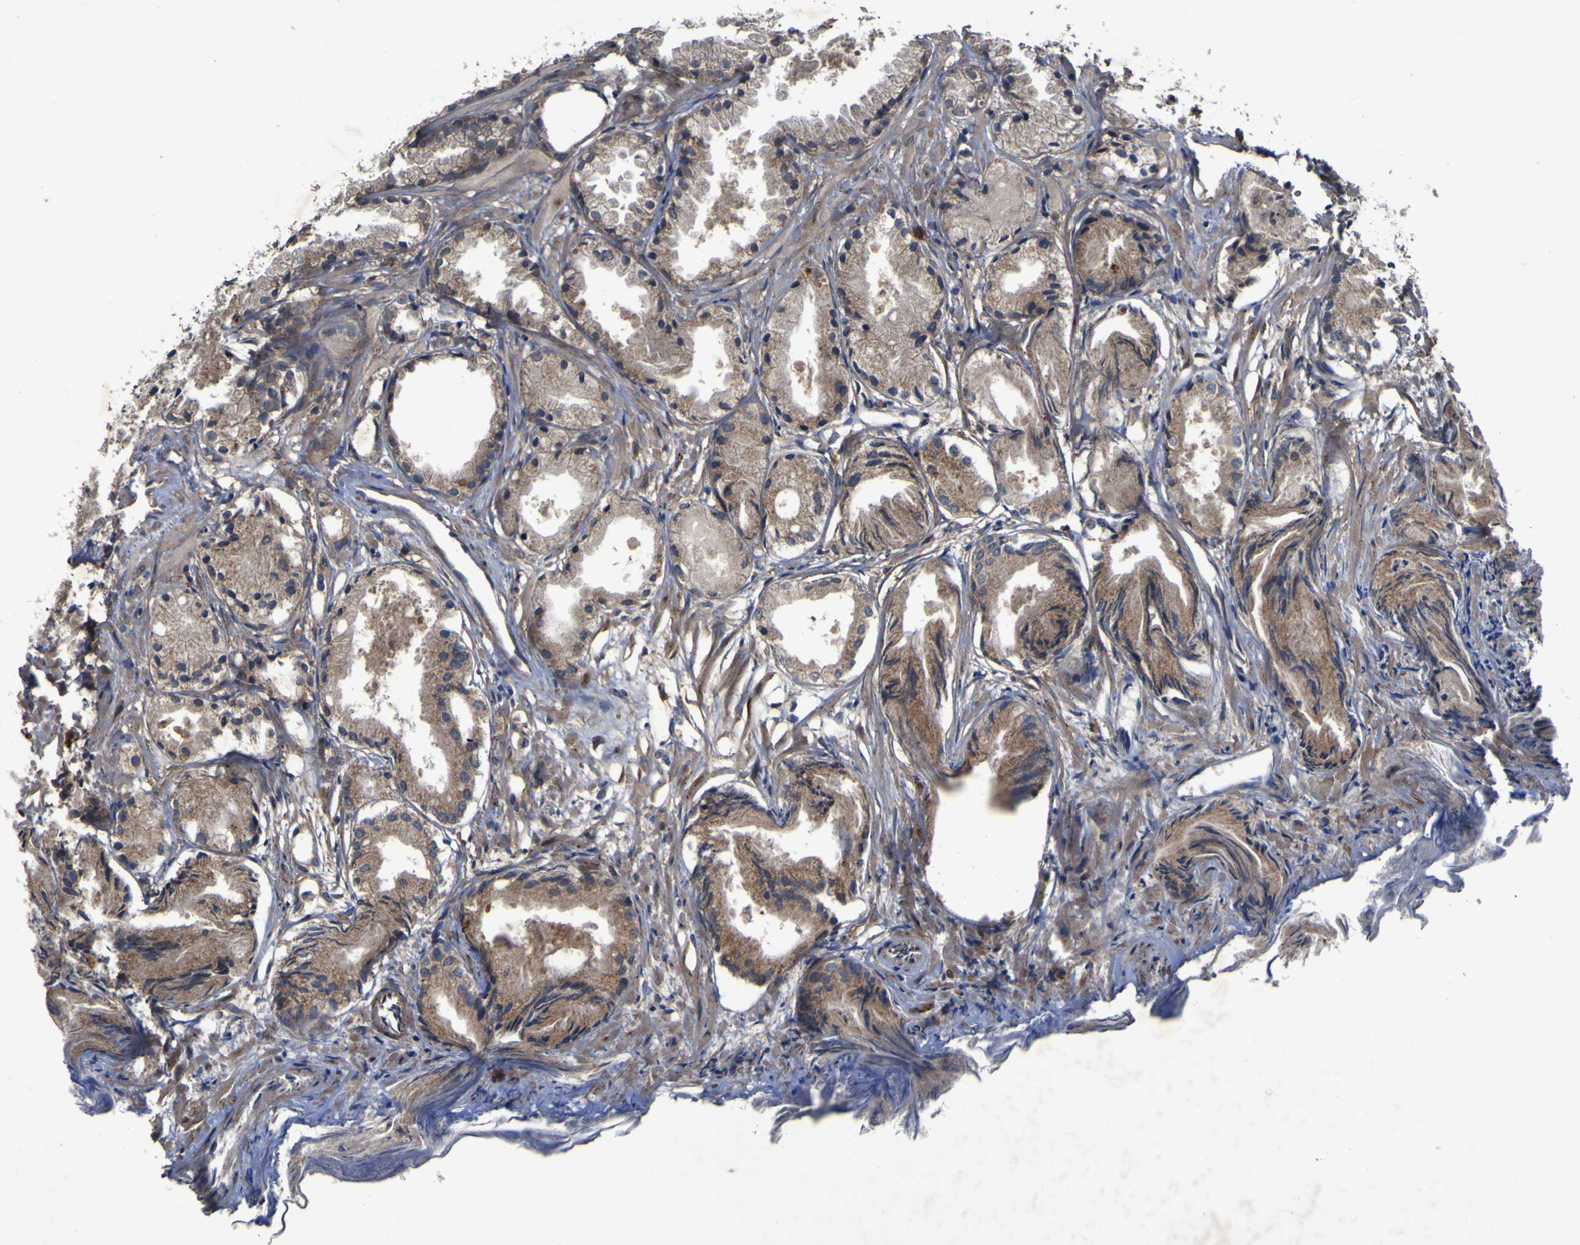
{"staining": {"intensity": "moderate", "quantity": ">75%", "location": "cytoplasmic/membranous"}, "tissue": "prostate cancer", "cell_type": "Tumor cells", "image_type": "cancer", "snomed": [{"axis": "morphology", "description": "Adenocarcinoma, Low grade"}, {"axis": "topography", "description": "Prostate"}], "caption": "The photomicrograph reveals a brown stain indicating the presence of a protein in the cytoplasmic/membranous of tumor cells in prostate cancer.", "gene": "IRAK2", "patient": {"sex": "male", "age": 72}}